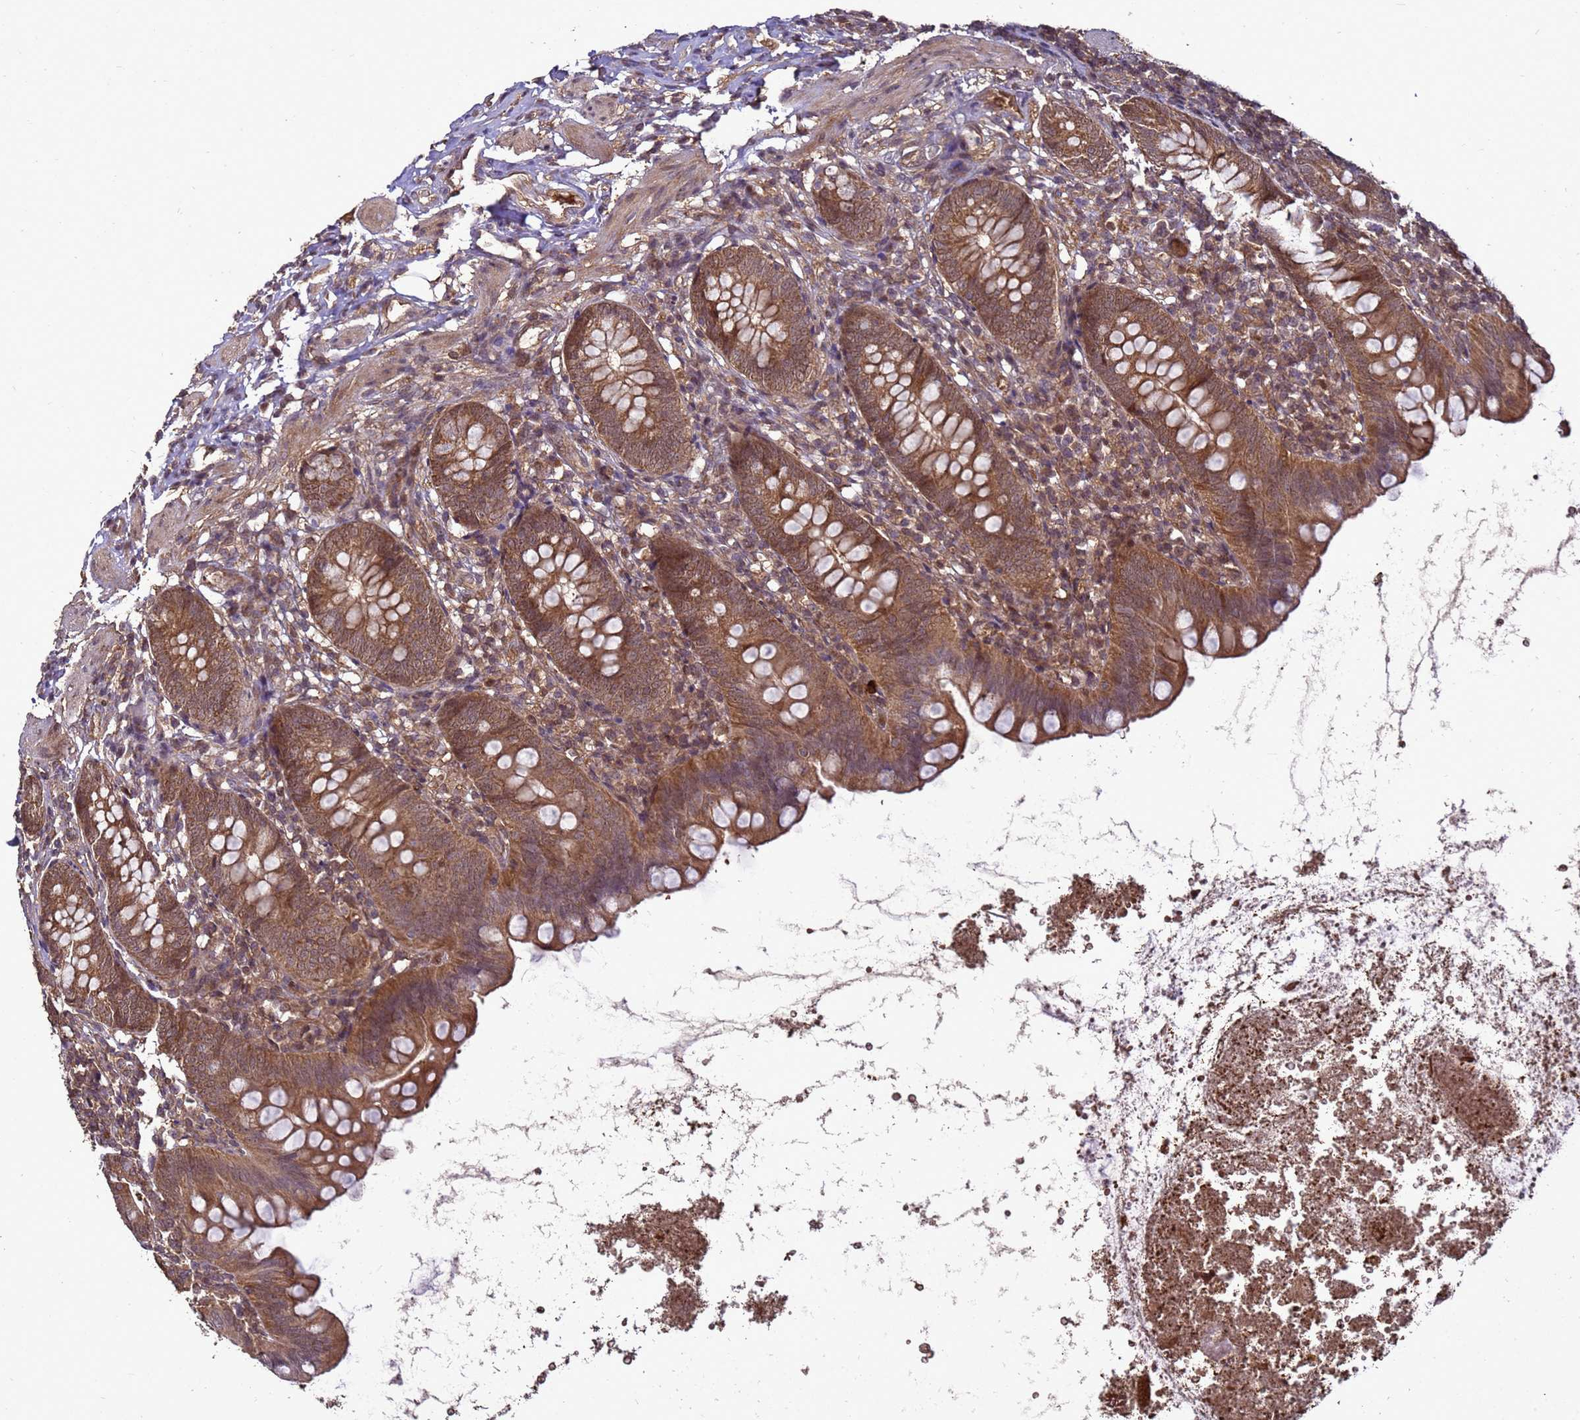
{"staining": {"intensity": "strong", "quantity": ">75%", "location": "cytoplasmic/membranous"}, "tissue": "appendix", "cell_type": "Glandular cells", "image_type": "normal", "snomed": [{"axis": "morphology", "description": "Normal tissue, NOS"}, {"axis": "topography", "description": "Appendix"}], "caption": "Immunohistochemistry (IHC) histopathology image of benign human appendix stained for a protein (brown), which shows high levels of strong cytoplasmic/membranous staining in about >75% of glandular cells.", "gene": "CRBN", "patient": {"sex": "female", "age": 62}}